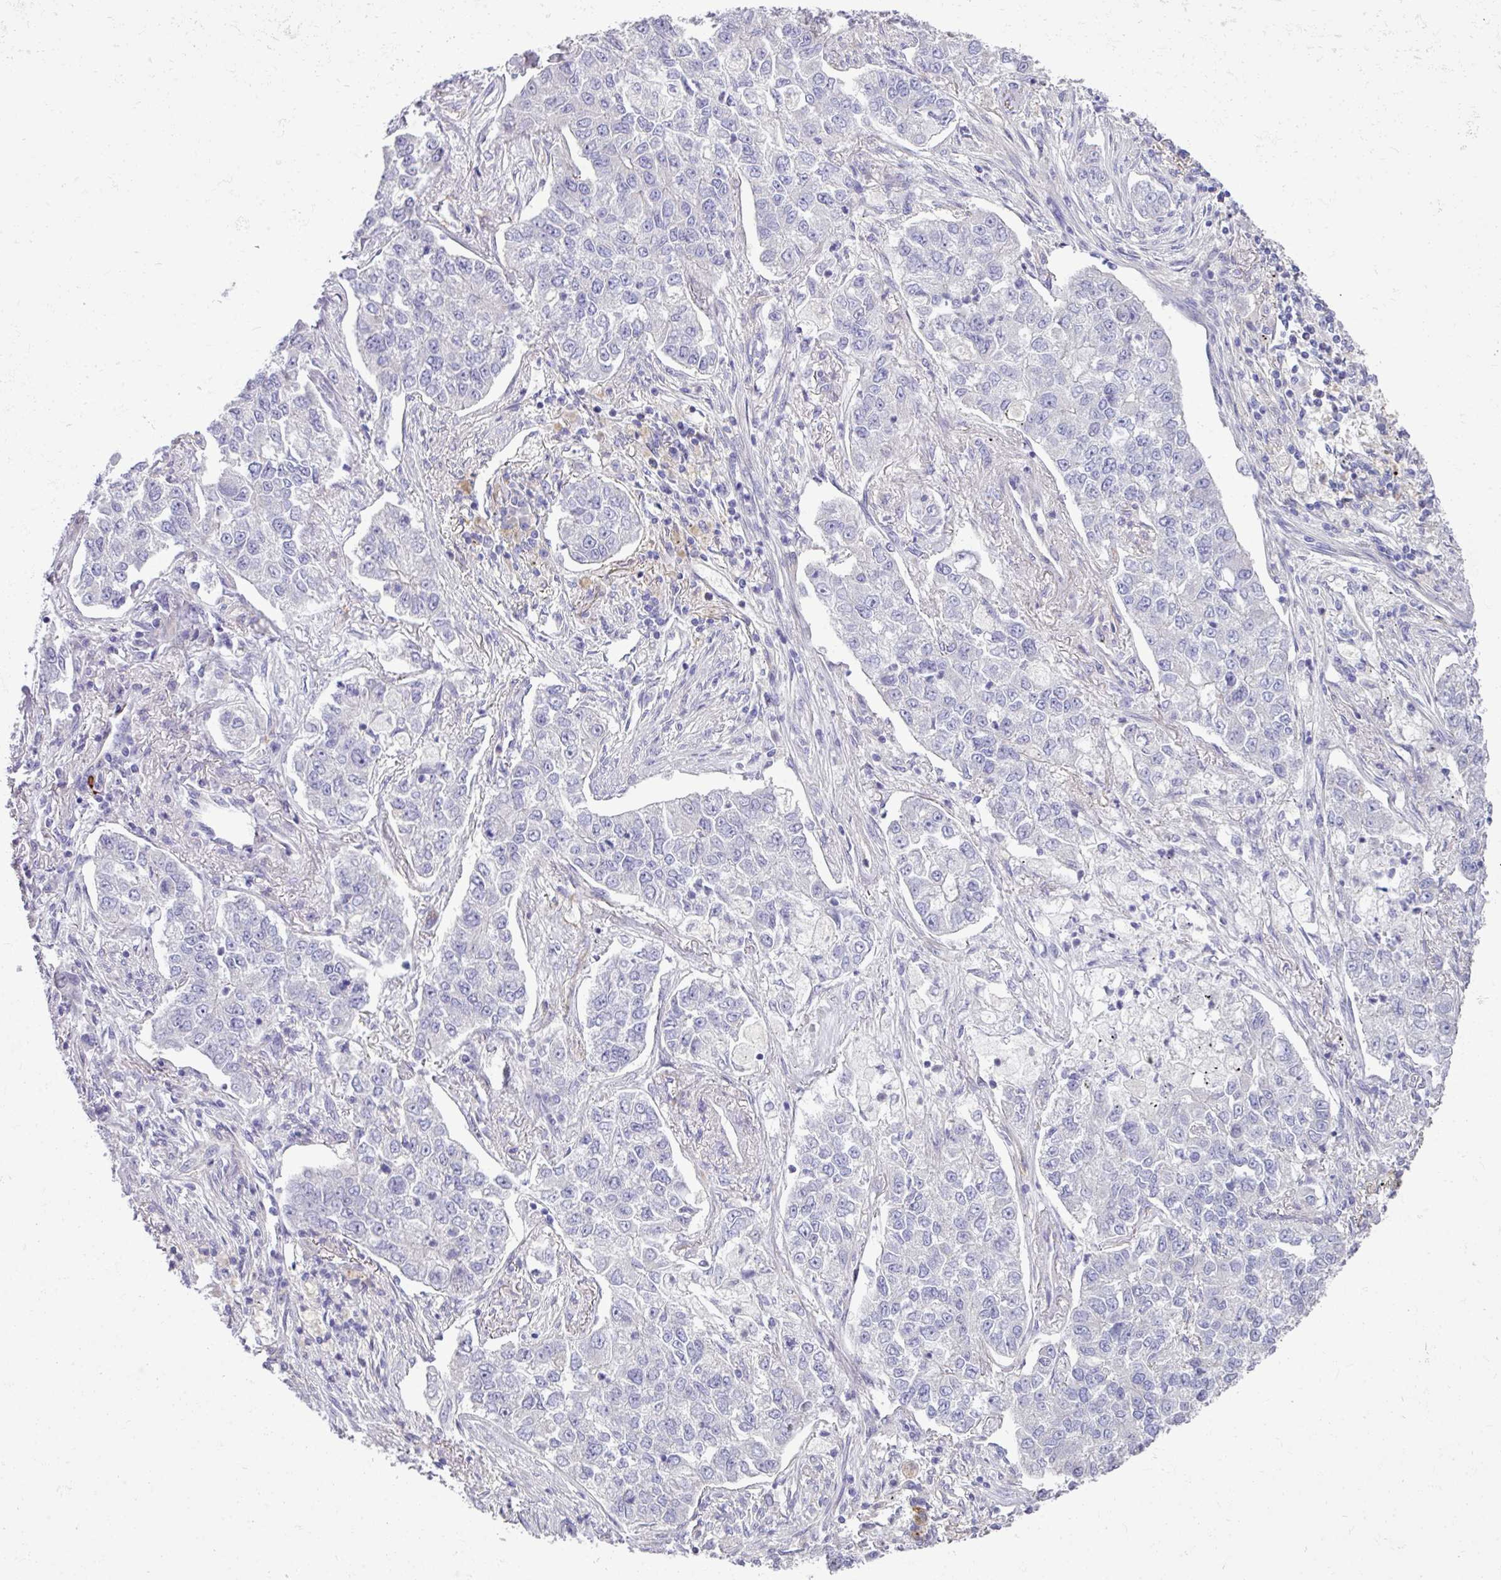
{"staining": {"intensity": "negative", "quantity": "none", "location": "none"}, "tissue": "lung cancer", "cell_type": "Tumor cells", "image_type": "cancer", "snomed": [{"axis": "morphology", "description": "Adenocarcinoma, NOS"}, {"axis": "topography", "description": "Lung"}], "caption": "Protein analysis of lung cancer exhibits no significant expression in tumor cells.", "gene": "KIRREL3", "patient": {"sex": "male", "age": 49}}